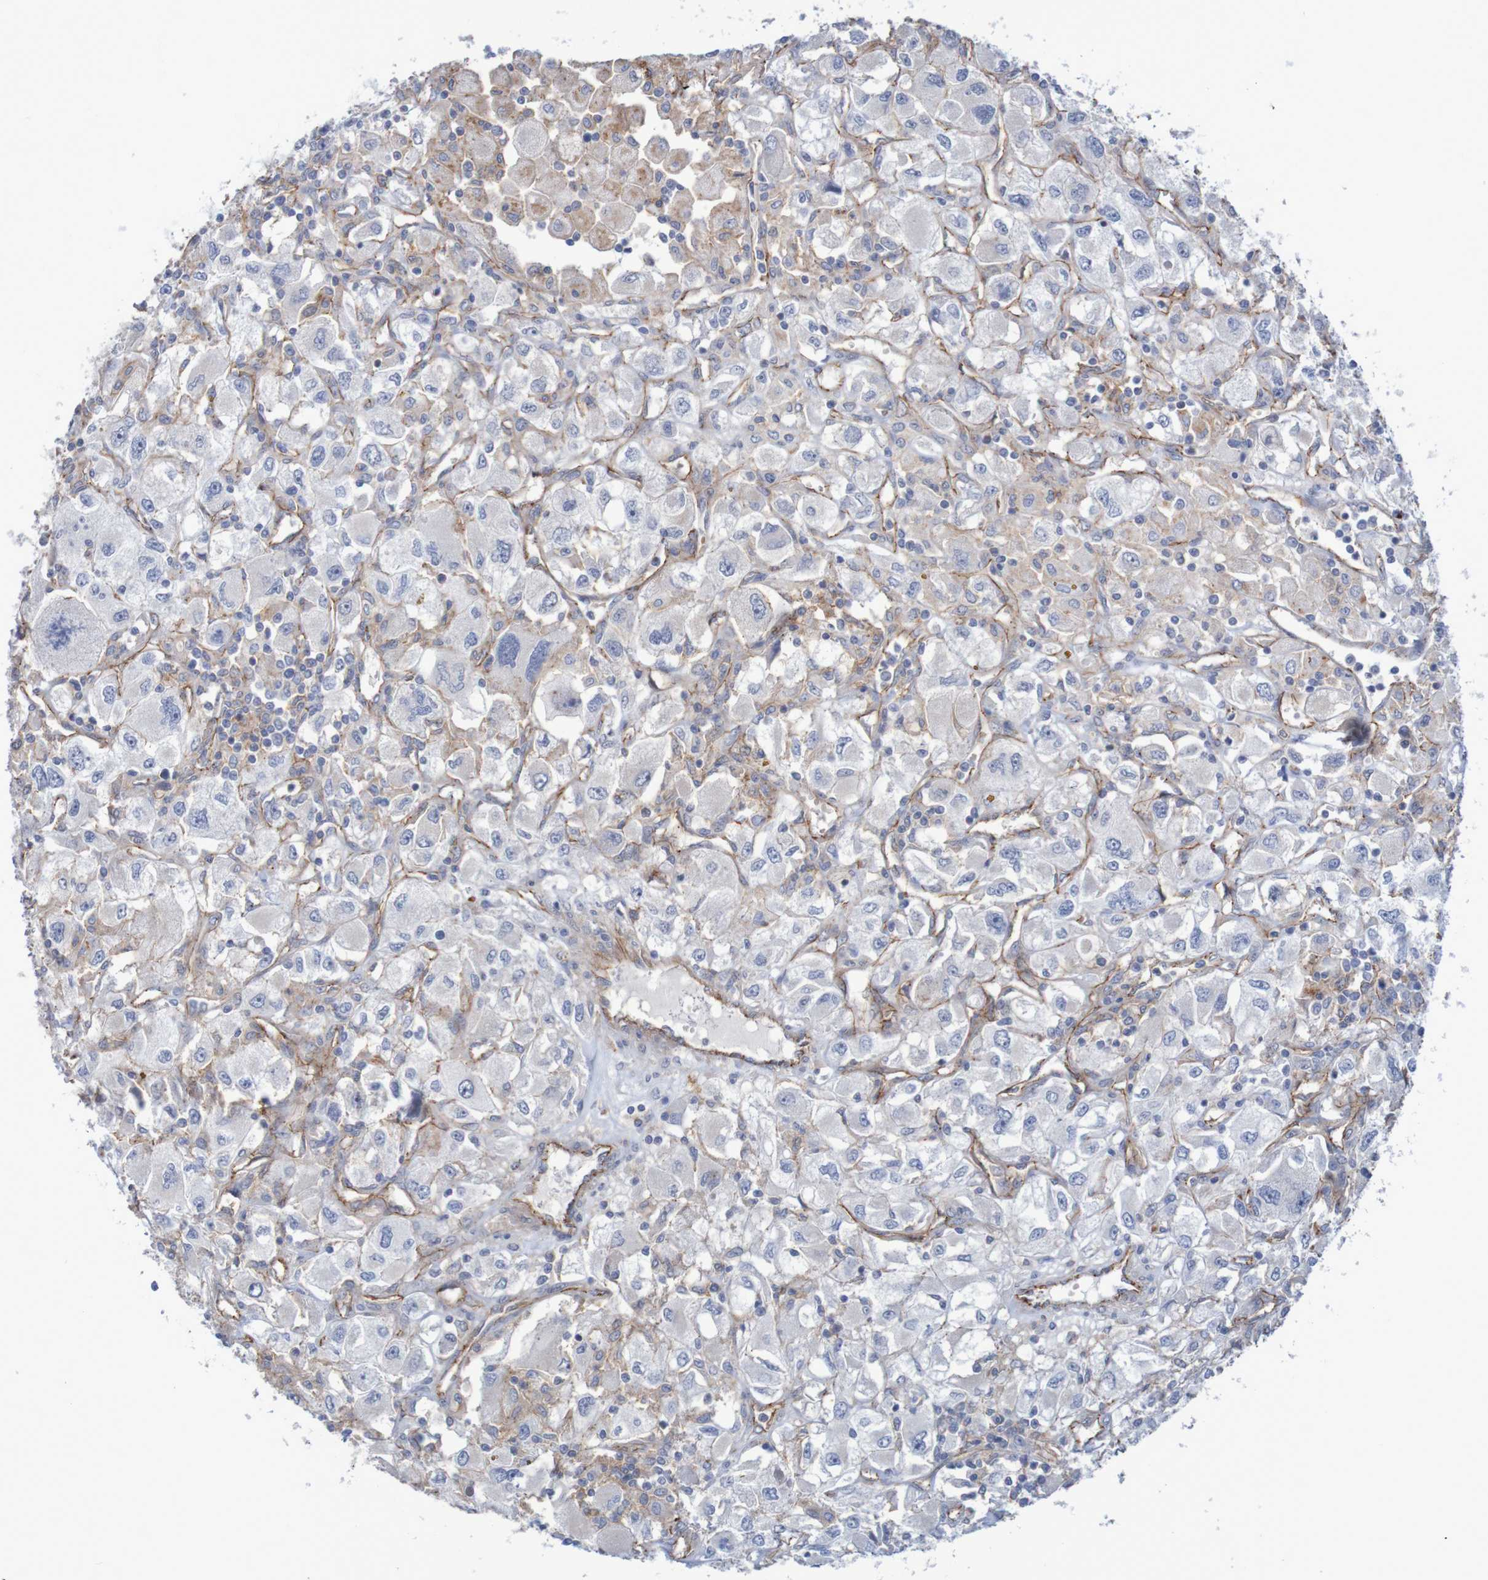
{"staining": {"intensity": "negative", "quantity": "none", "location": "none"}, "tissue": "renal cancer", "cell_type": "Tumor cells", "image_type": "cancer", "snomed": [{"axis": "morphology", "description": "Adenocarcinoma, NOS"}, {"axis": "topography", "description": "Kidney"}], "caption": "IHC of human renal adenocarcinoma displays no expression in tumor cells.", "gene": "NECTIN2", "patient": {"sex": "female", "age": 52}}